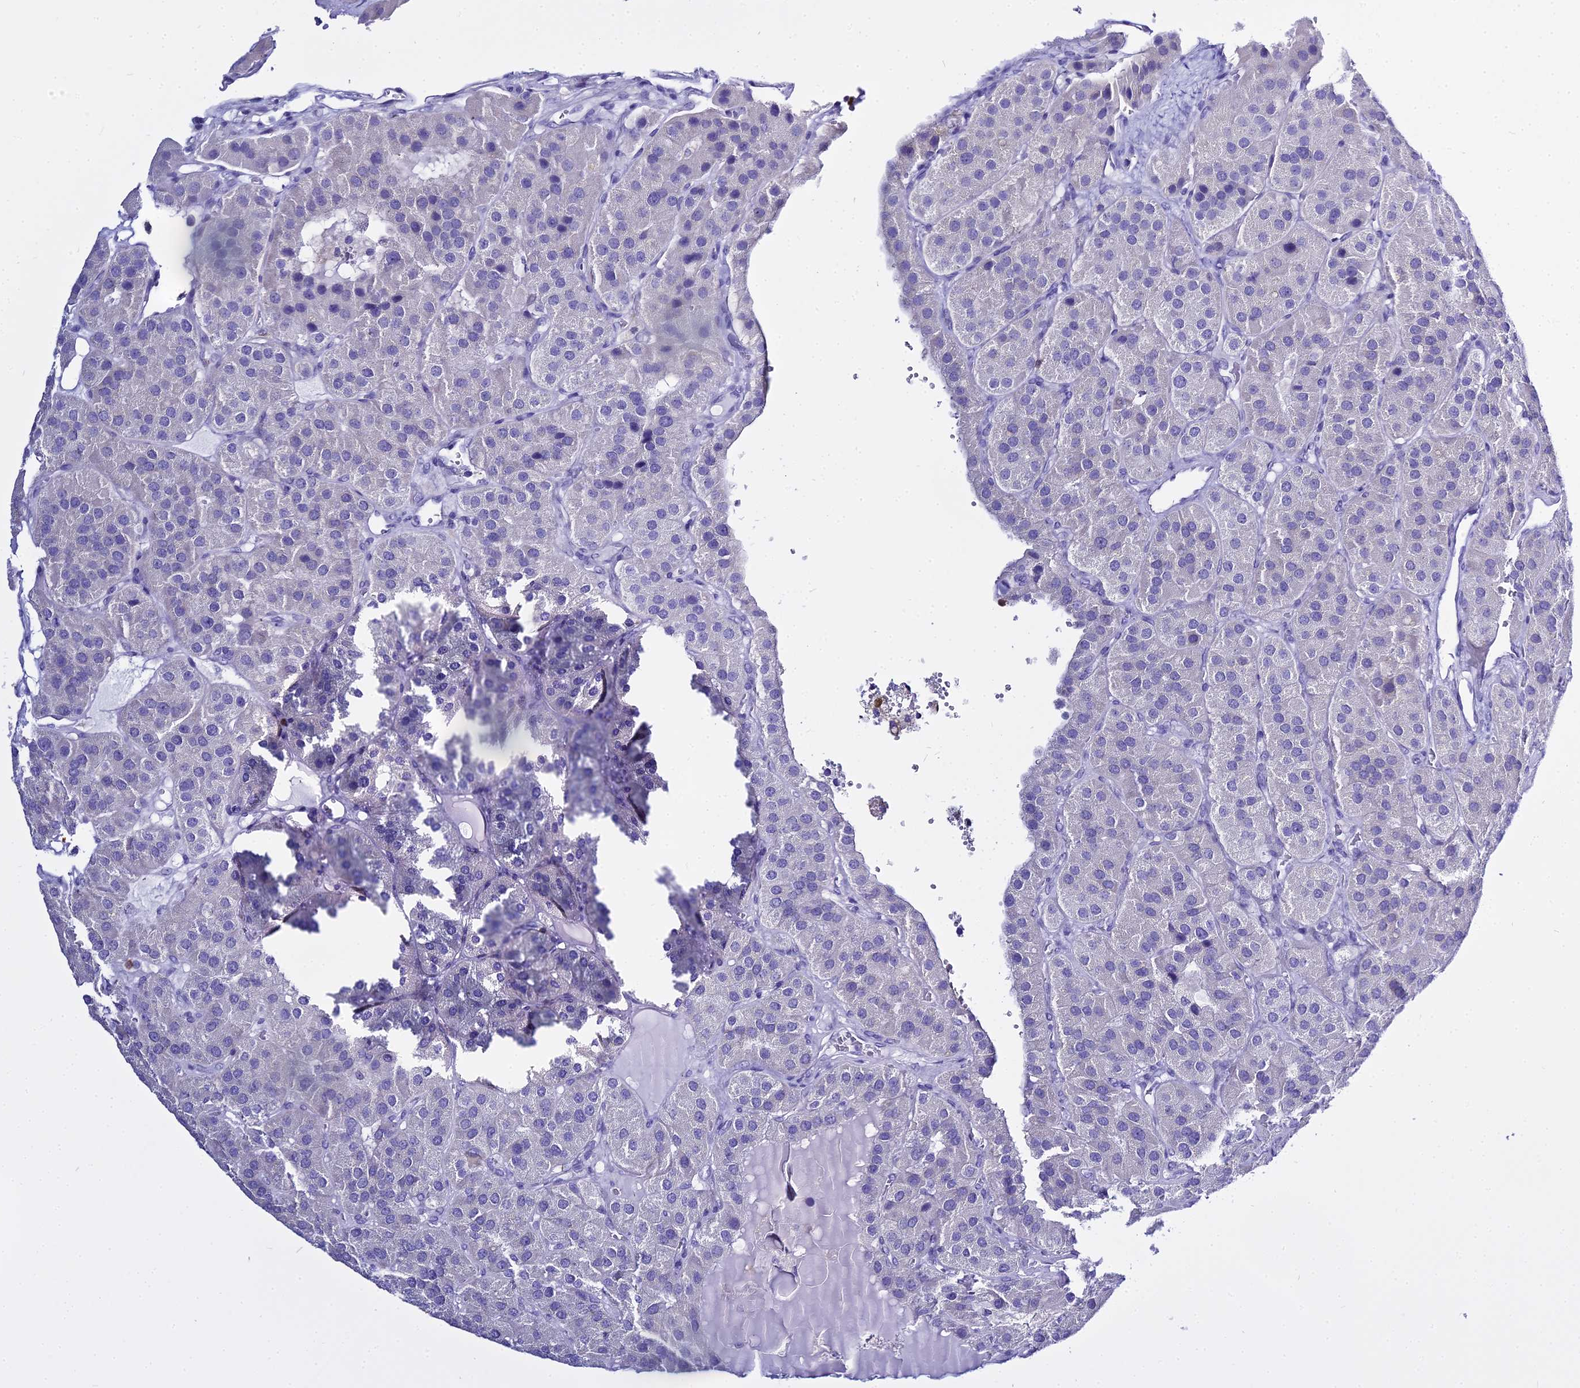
{"staining": {"intensity": "negative", "quantity": "none", "location": "none"}, "tissue": "parathyroid gland", "cell_type": "Glandular cells", "image_type": "normal", "snomed": [{"axis": "morphology", "description": "Normal tissue, NOS"}, {"axis": "morphology", "description": "Adenoma, NOS"}, {"axis": "topography", "description": "Parathyroid gland"}], "caption": "Immunohistochemical staining of normal human parathyroid gland shows no significant expression in glandular cells.", "gene": "CD5", "patient": {"sex": "female", "age": 86}}